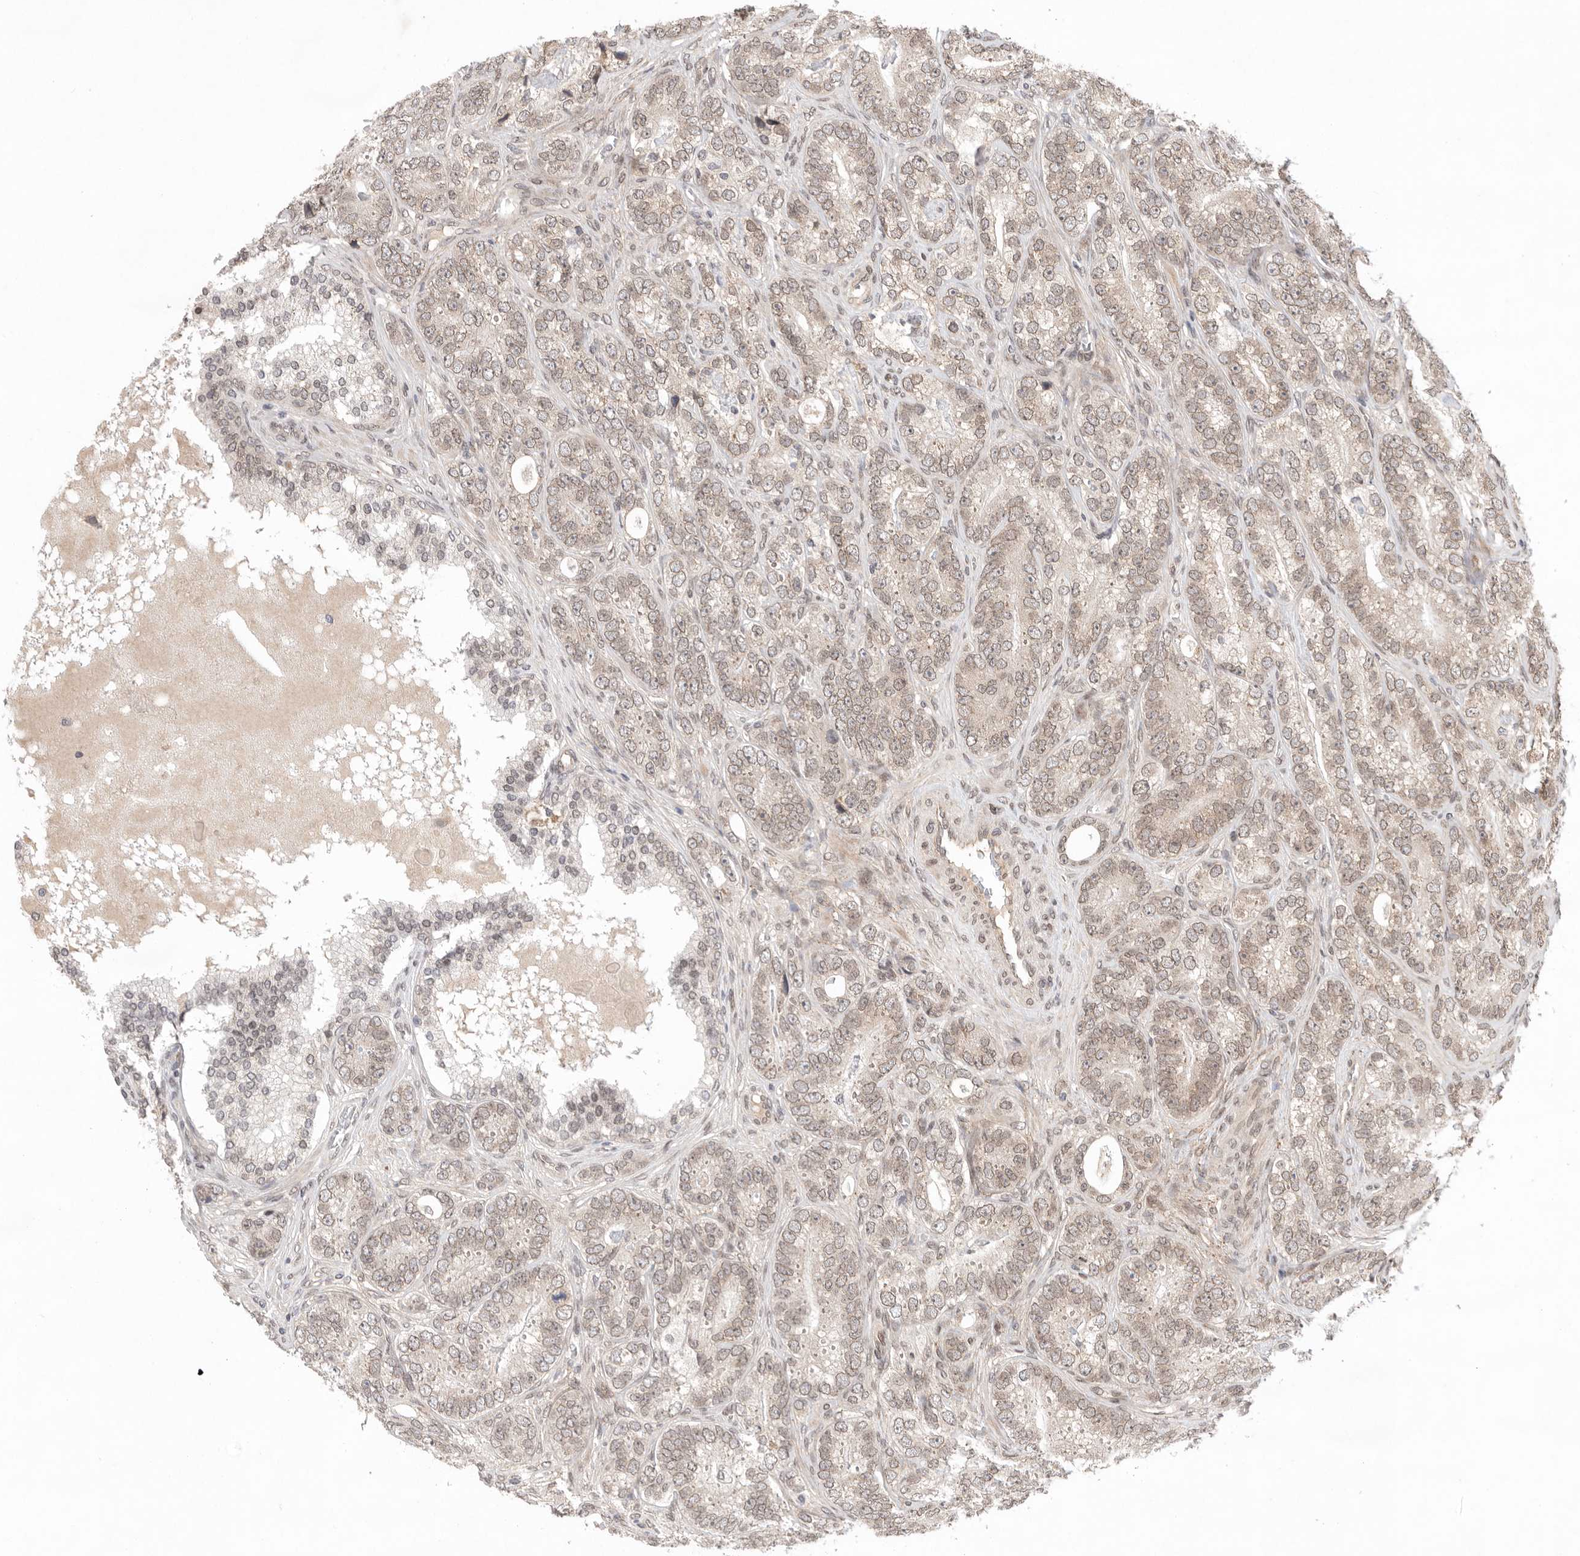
{"staining": {"intensity": "weak", "quantity": "25%-75%", "location": "cytoplasmic/membranous,nuclear"}, "tissue": "prostate cancer", "cell_type": "Tumor cells", "image_type": "cancer", "snomed": [{"axis": "morphology", "description": "Adenocarcinoma, High grade"}, {"axis": "topography", "description": "Prostate"}], "caption": "Weak cytoplasmic/membranous and nuclear staining for a protein is seen in approximately 25%-75% of tumor cells of prostate high-grade adenocarcinoma using IHC.", "gene": "LEMD3", "patient": {"sex": "male", "age": 56}}